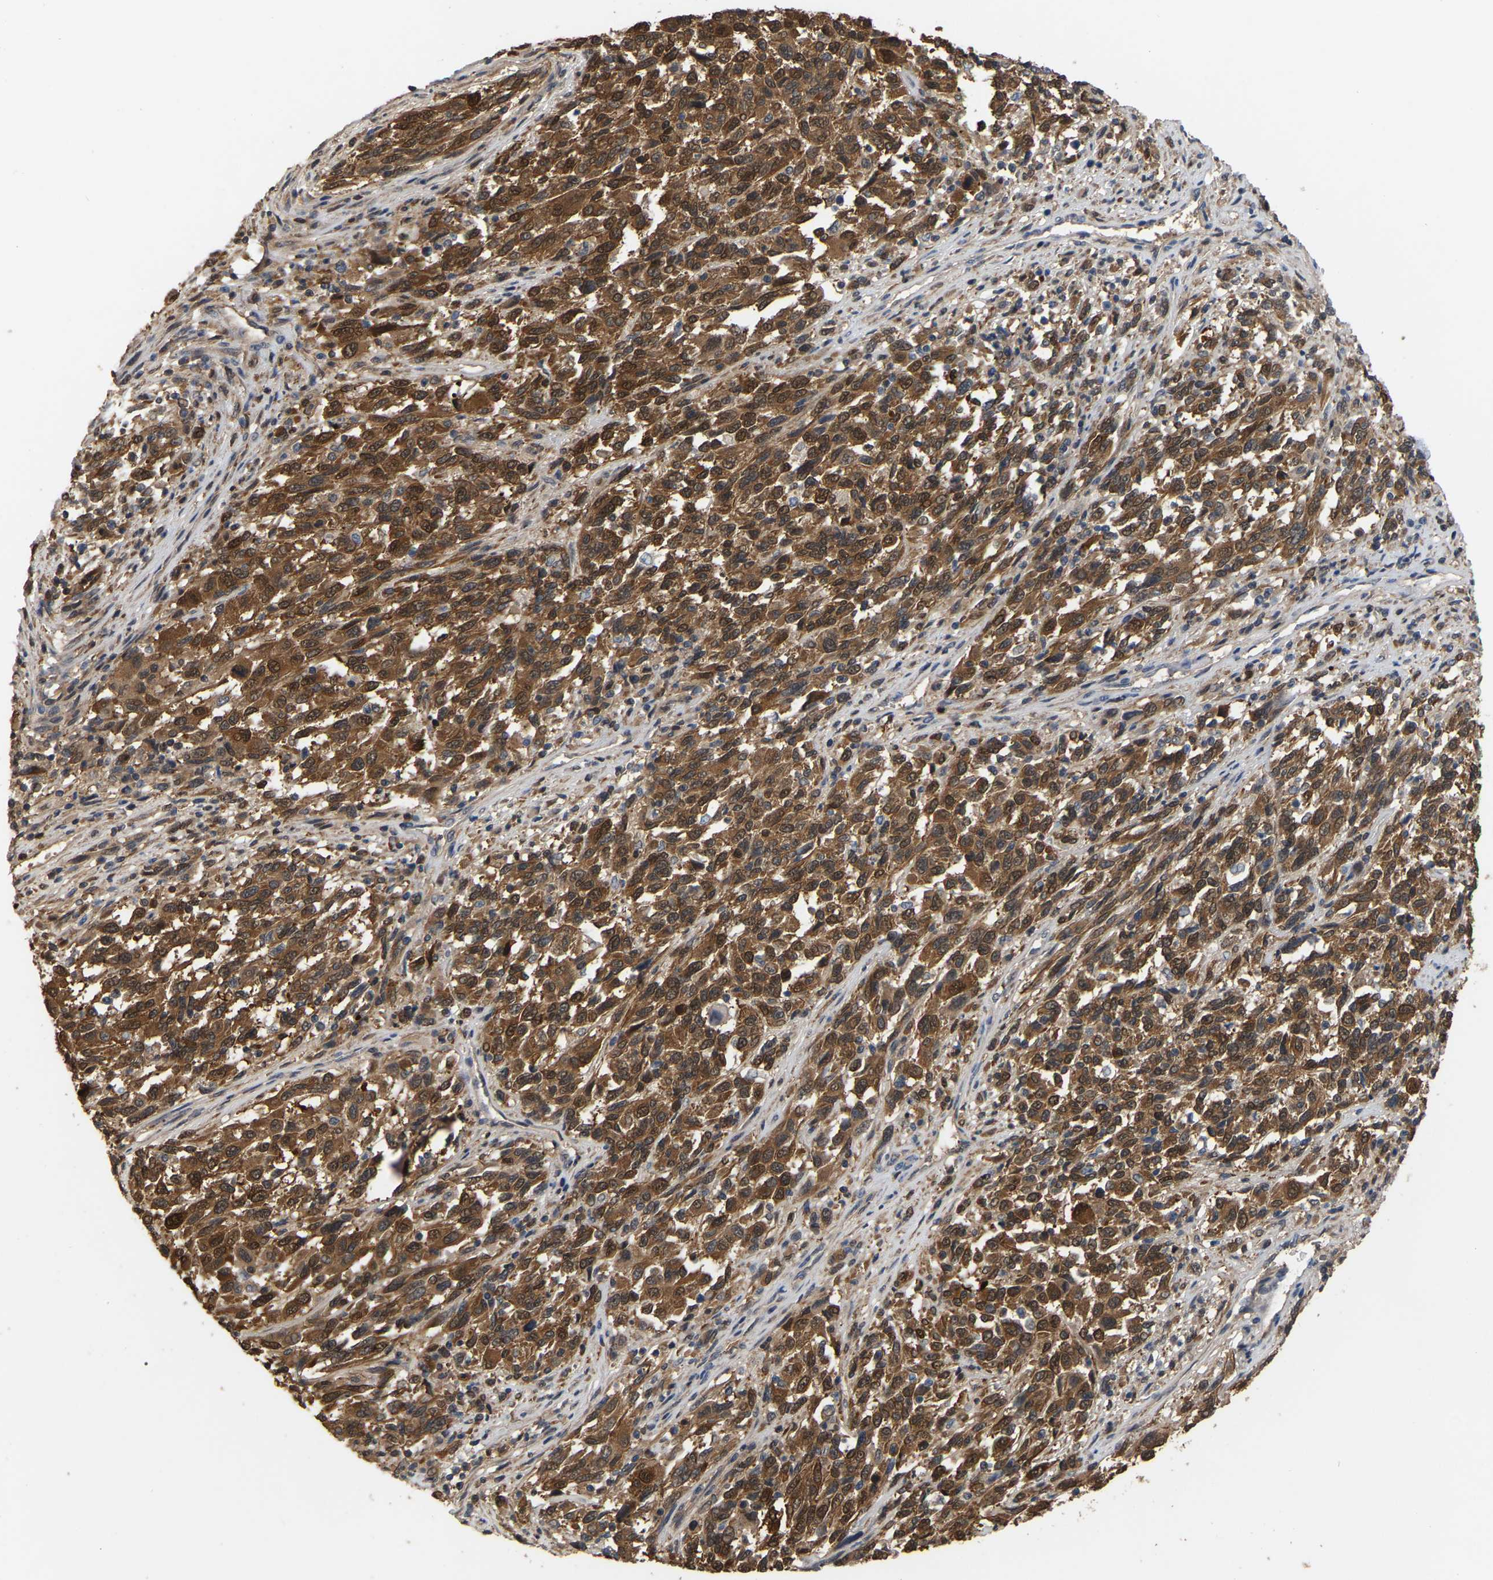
{"staining": {"intensity": "strong", "quantity": ">75%", "location": "cytoplasmic/membranous"}, "tissue": "melanoma", "cell_type": "Tumor cells", "image_type": "cancer", "snomed": [{"axis": "morphology", "description": "Malignant melanoma, Metastatic site"}, {"axis": "topography", "description": "Lymph node"}], "caption": "Melanoma stained with a protein marker displays strong staining in tumor cells.", "gene": "MTPN", "patient": {"sex": "male", "age": 61}}